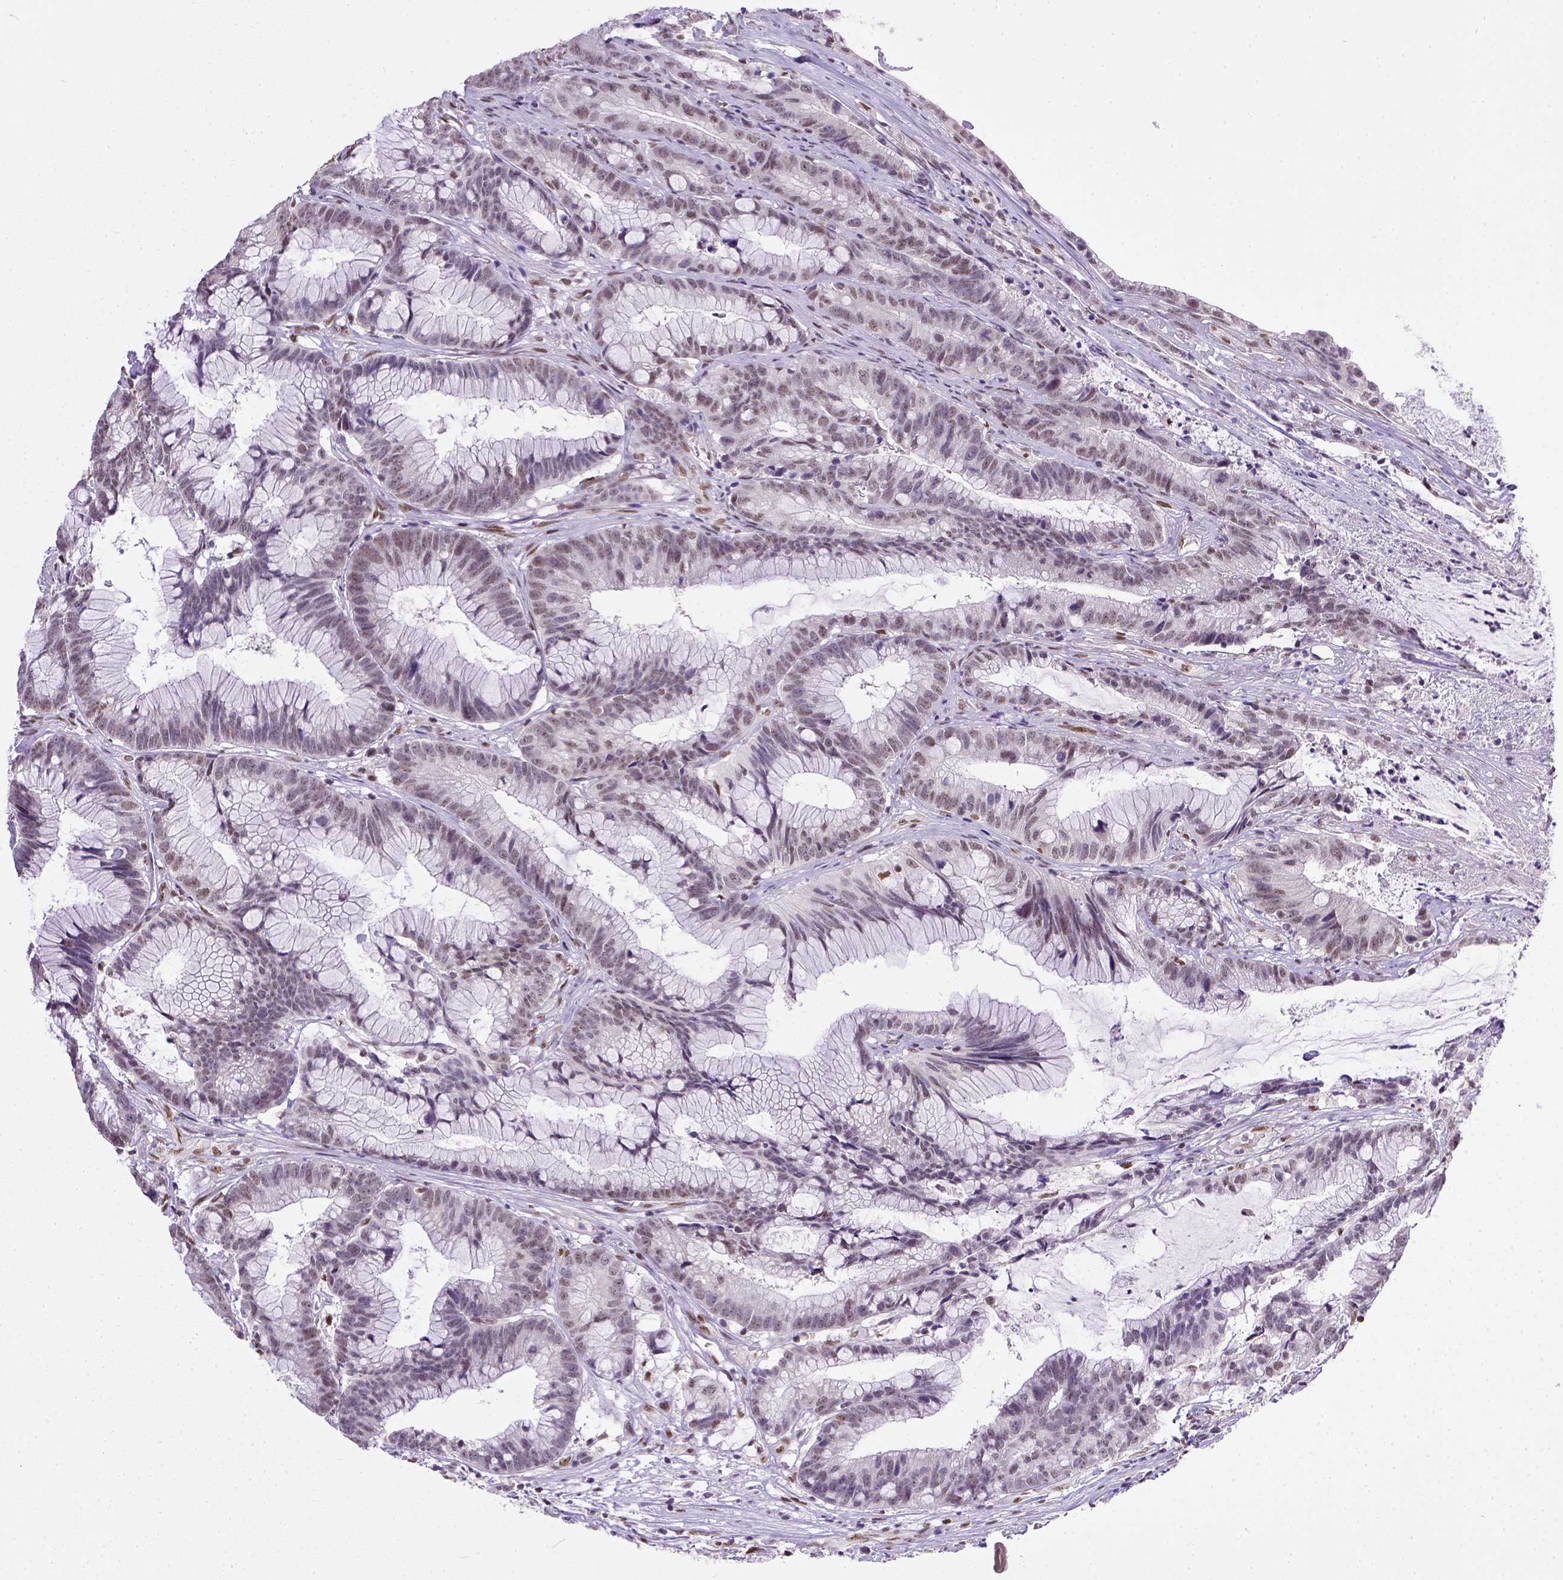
{"staining": {"intensity": "weak", "quantity": ">75%", "location": "nuclear"}, "tissue": "colorectal cancer", "cell_type": "Tumor cells", "image_type": "cancer", "snomed": [{"axis": "morphology", "description": "Adenocarcinoma, NOS"}, {"axis": "topography", "description": "Colon"}], "caption": "Protein expression analysis of human colorectal adenocarcinoma reveals weak nuclear expression in about >75% of tumor cells.", "gene": "ERCC1", "patient": {"sex": "female", "age": 78}}